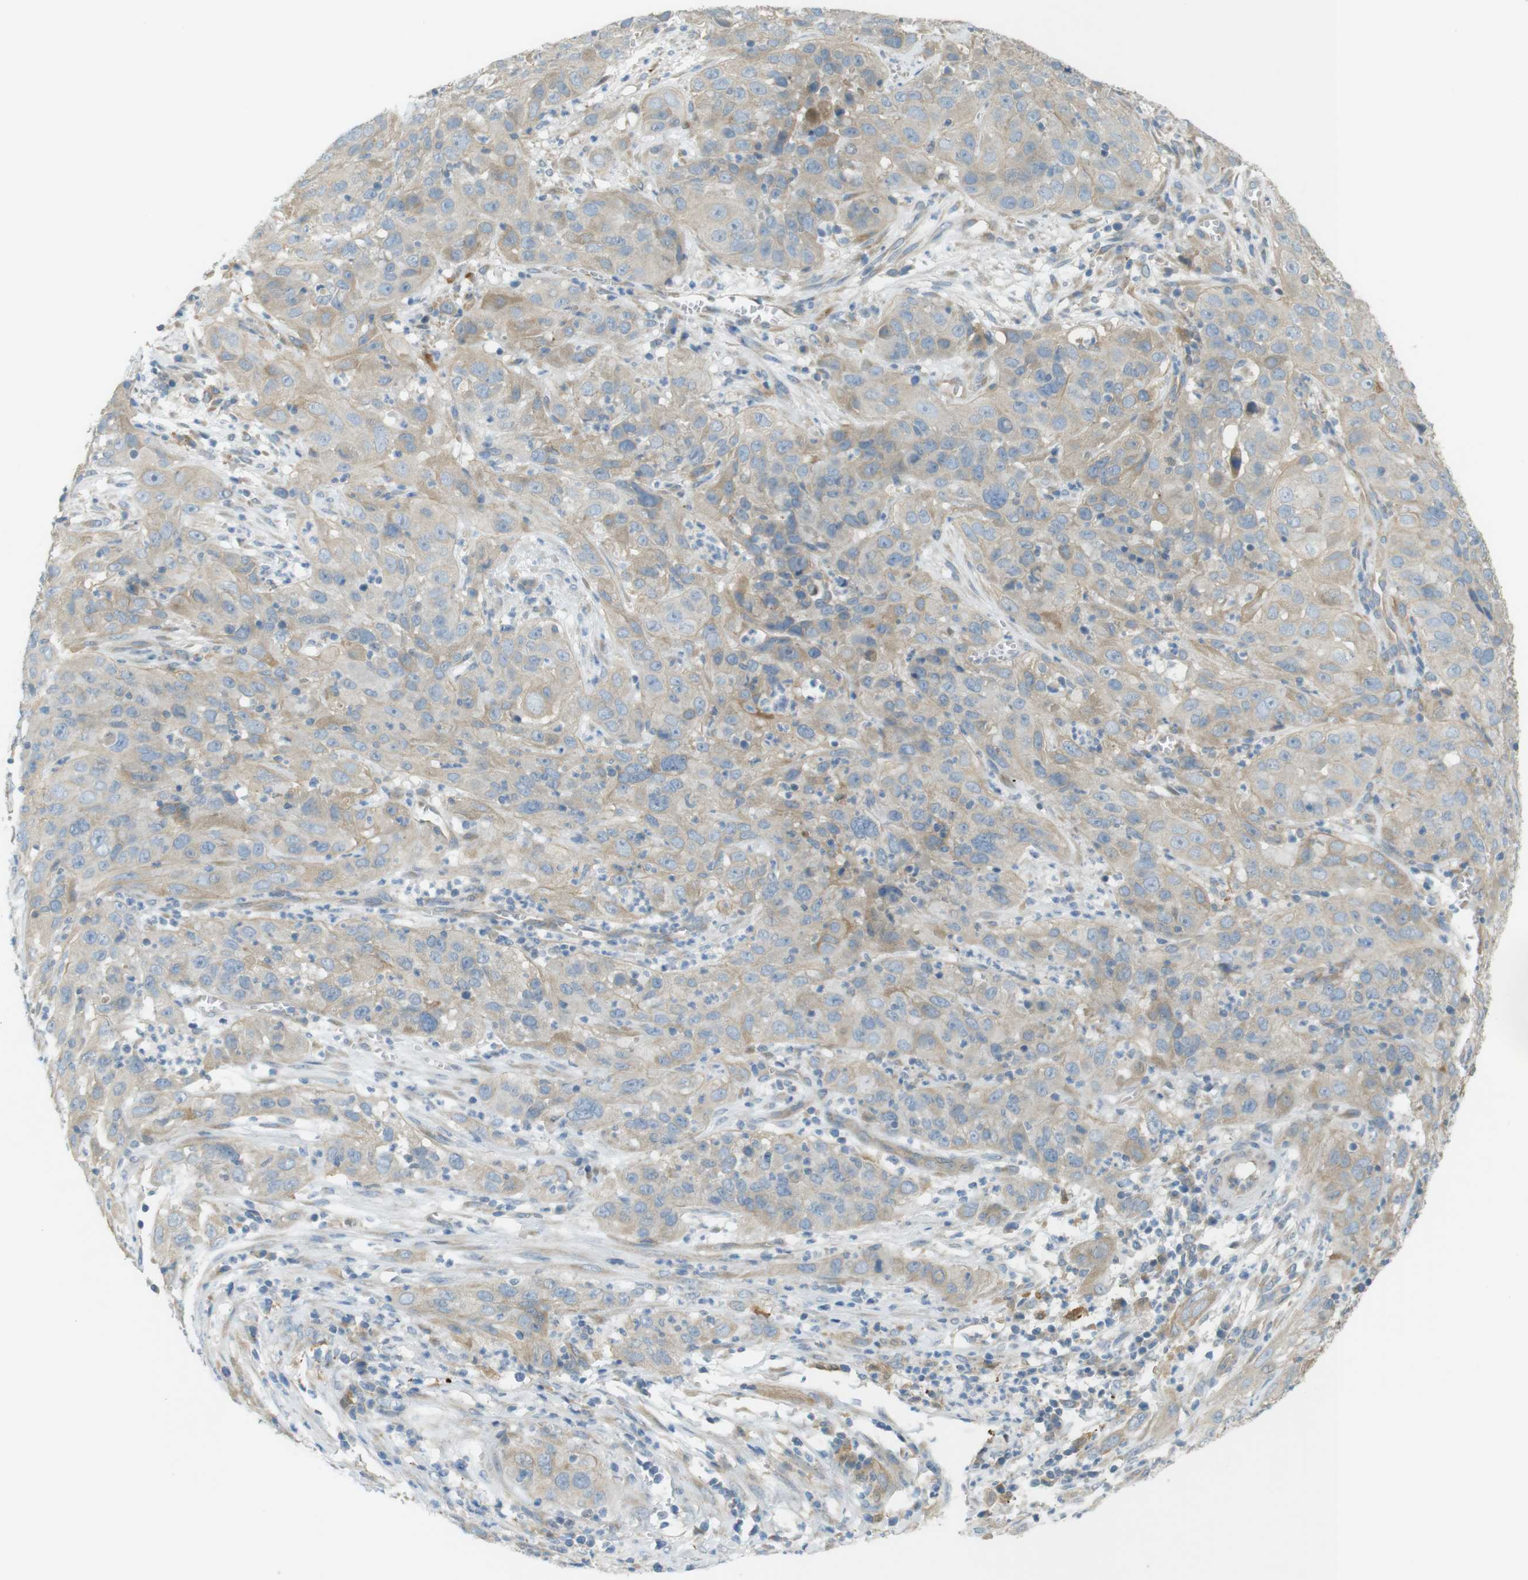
{"staining": {"intensity": "weak", "quantity": "25%-75%", "location": "cytoplasmic/membranous"}, "tissue": "cervical cancer", "cell_type": "Tumor cells", "image_type": "cancer", "snomed": [{"axis": "morphology", "description": "Squamous cell carcinoma, NOS"}, {"axis": "topography", "description": "Cervix"}], "caption": "Approximately 25%-75% of tumor cells in human cervical squamous cell carcinoma exhibit weak cytoplasmic/membranous protein positivity as visualized by brown immunohistochemical staining.", "gene": "TMEM41B", "patient": {"sex": "female", "age": 32}}